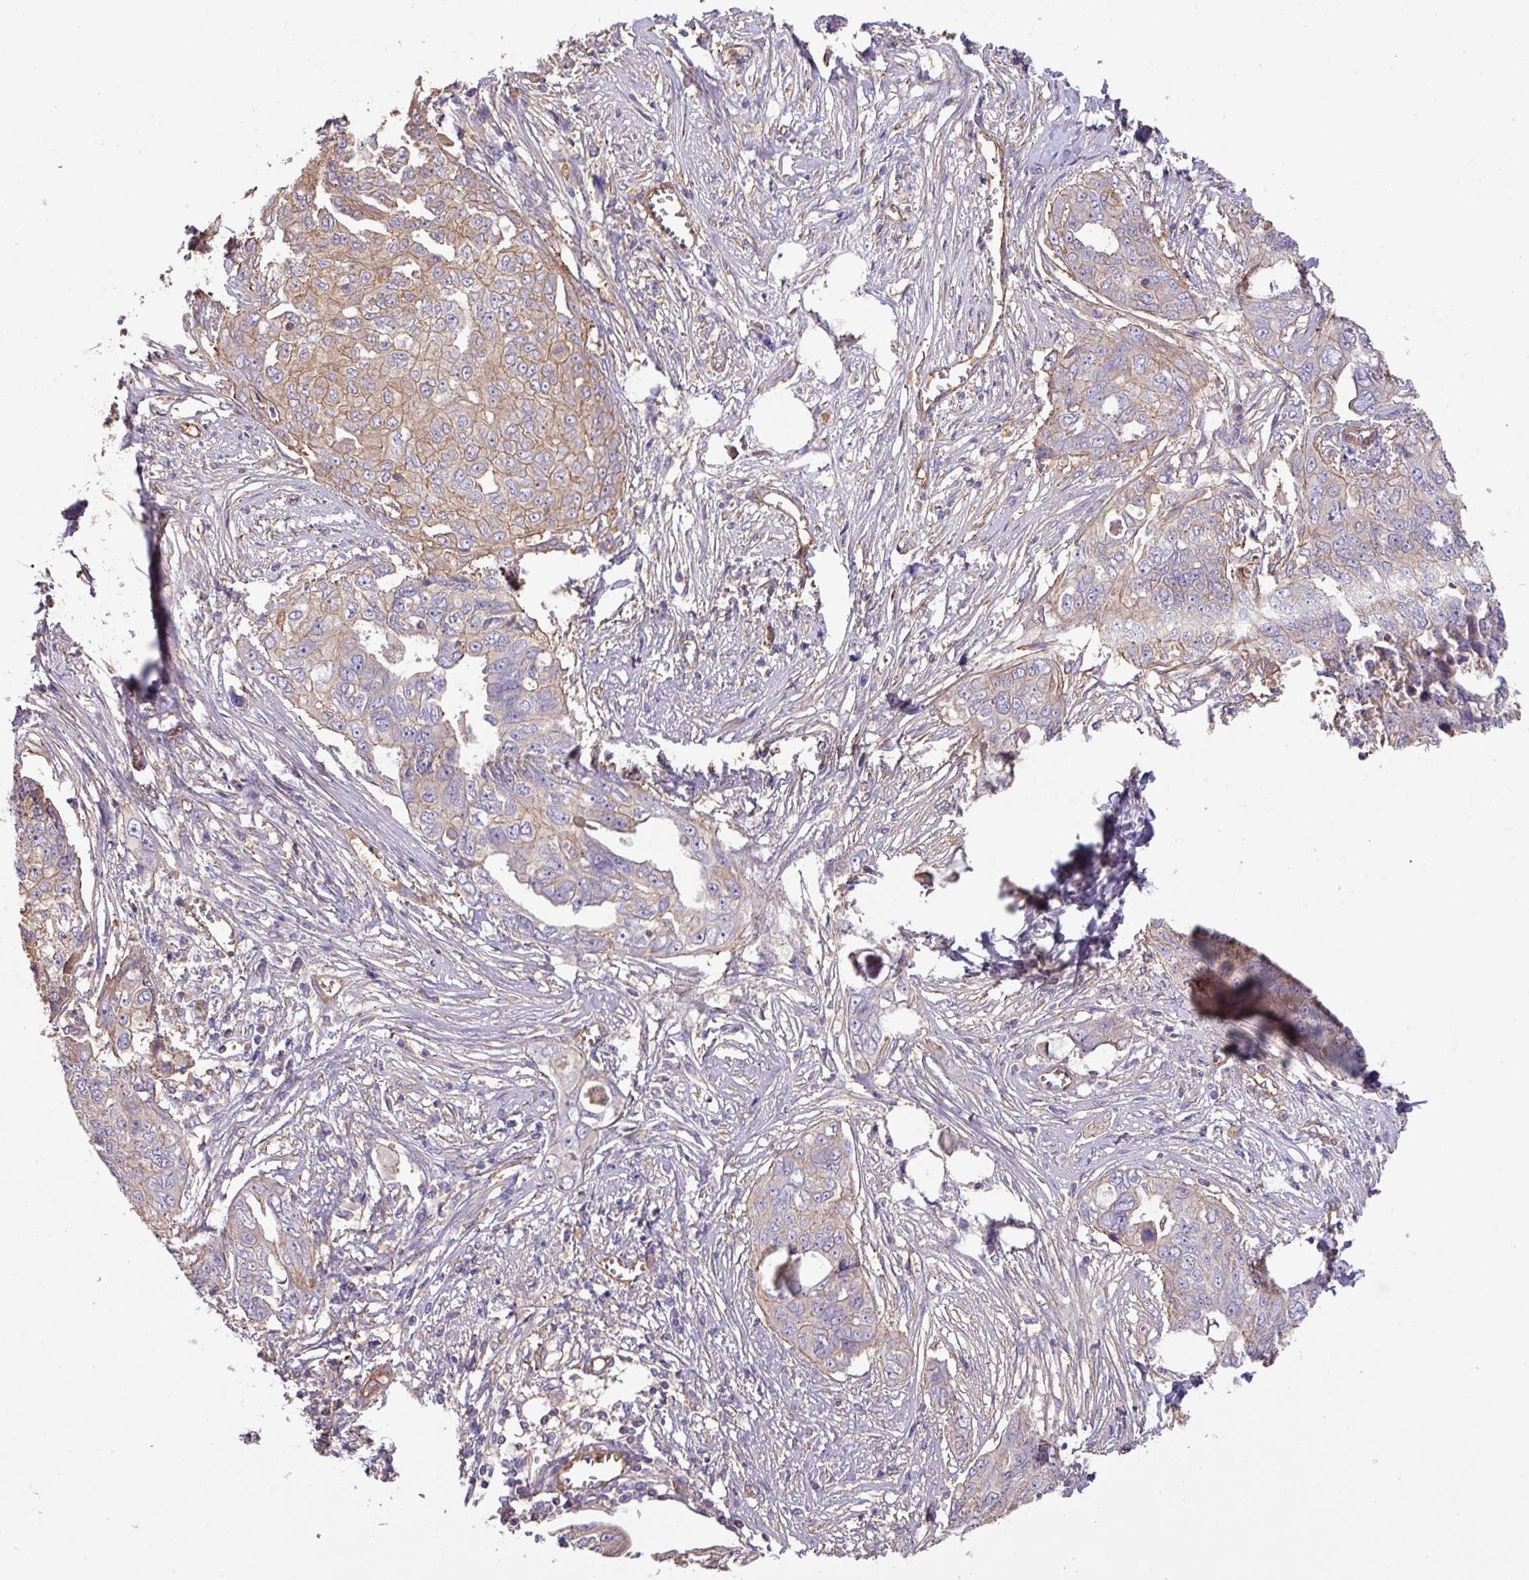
{"staining": {"intensity": "weak", "quantity": "<25%", "location": "cytoplasmic/membranous"}, "tissue": "ovarian cancer", "cell_type": "Tumor cells", "image_type": "cancer", "snomed": [{"axis": "morphology", "description": "Carcinoma, endometroid"}, {"axis": "topography", "description": "Ovary"}], "caption": "There is no significant staining in tumor cells of endometroid carcinoma (ovarian).", "gene": "CALML4", "patient": {"sex": "female", "age": 70}}